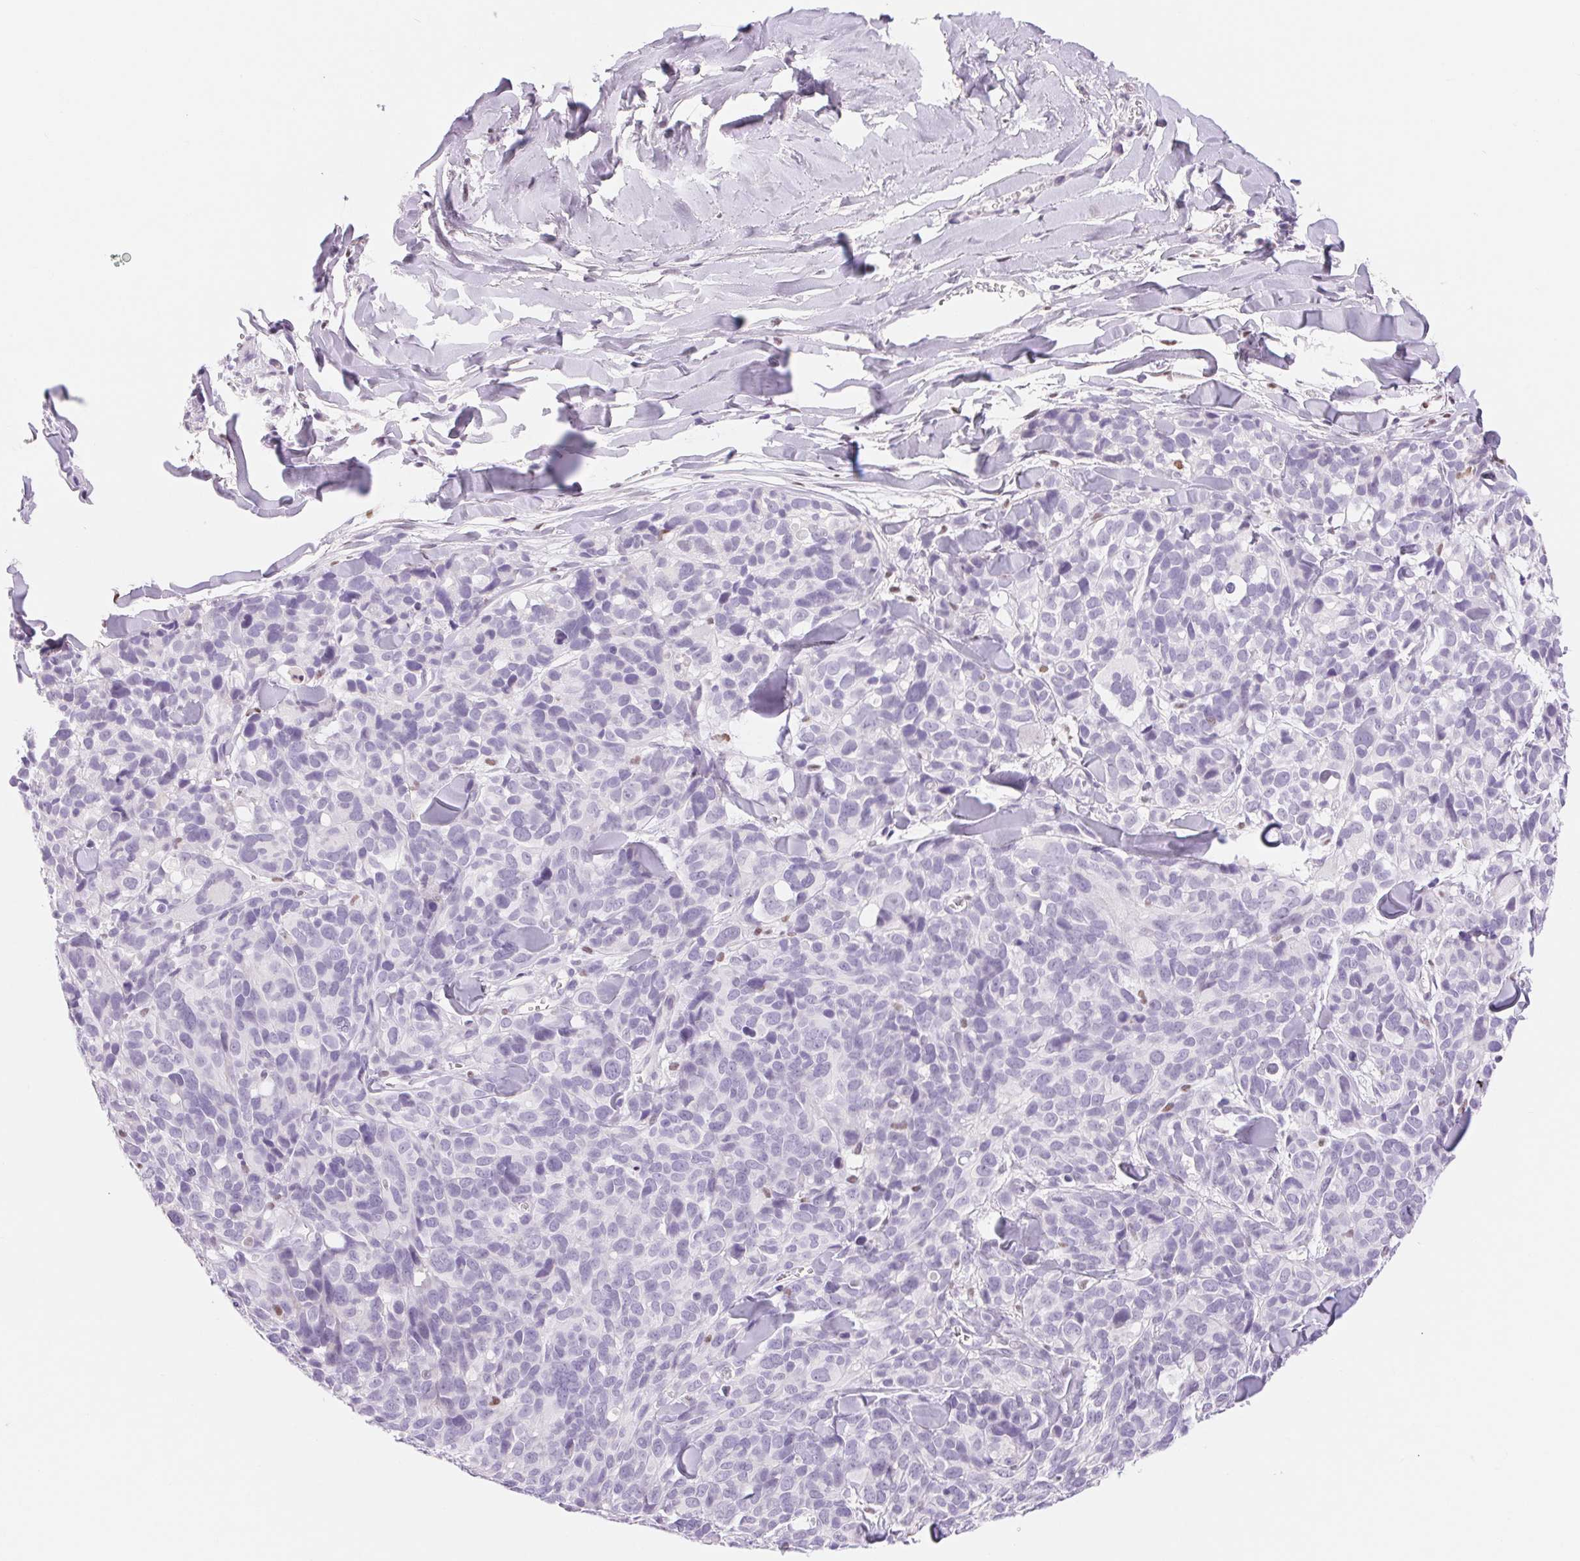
{"staining": {"intensity": "negative", "quantity": "none", "location": "none"}, "tissue": "melanoma", "cell_type": "Tumor cells", "image_type": "cancer", "snomed": [{"axis": "morphology", "description": "Malignant melanoma, NOS"}, {"axis": "topography", "description": "Skin"}], "caption": "The photomicrograph shows no significant staining in tumor cells of malignant melanoma.", "gene": "ASGR2", "patient": {"sex": "male", "age": 51}}